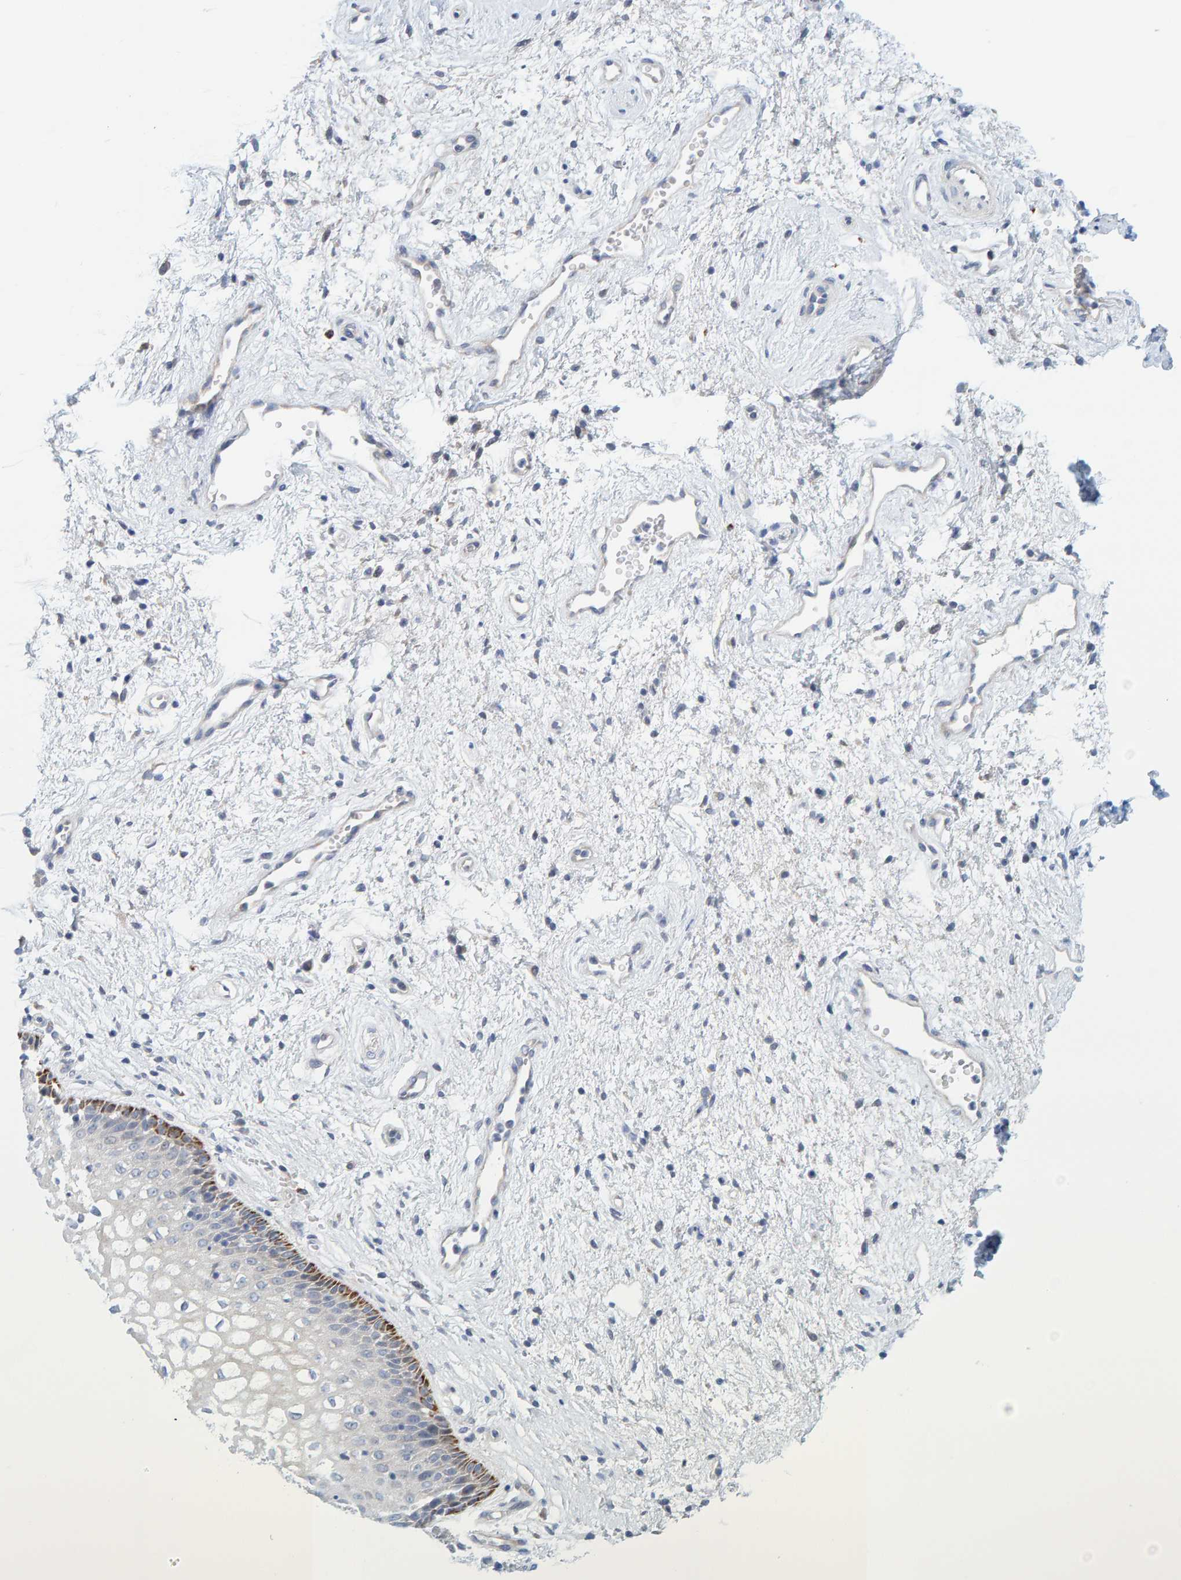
{"staining": {"intensity": "moderate", "quantity": "<25%", "location": "cytoplasmic/membranous"}, "tissue": "vagina", "cell_type": "Squamous epithelial cells", "image_type": "normal", "snomed": [{"axis": "morphology", "description": "Normal tissue, NOS"}, {"axis": "topography", "description": "Vagina"}], "caption": "IHC of unremarkable human vagina reveals low levels of moderate cytoplasmic/membranous staining in about <25% of squamous epithelial cells. (brown staining indicates protein expression, while blue staining denotes nuclei).", "gene": "ZC3H3", "patient": {"sex": "female", "age": 34}}